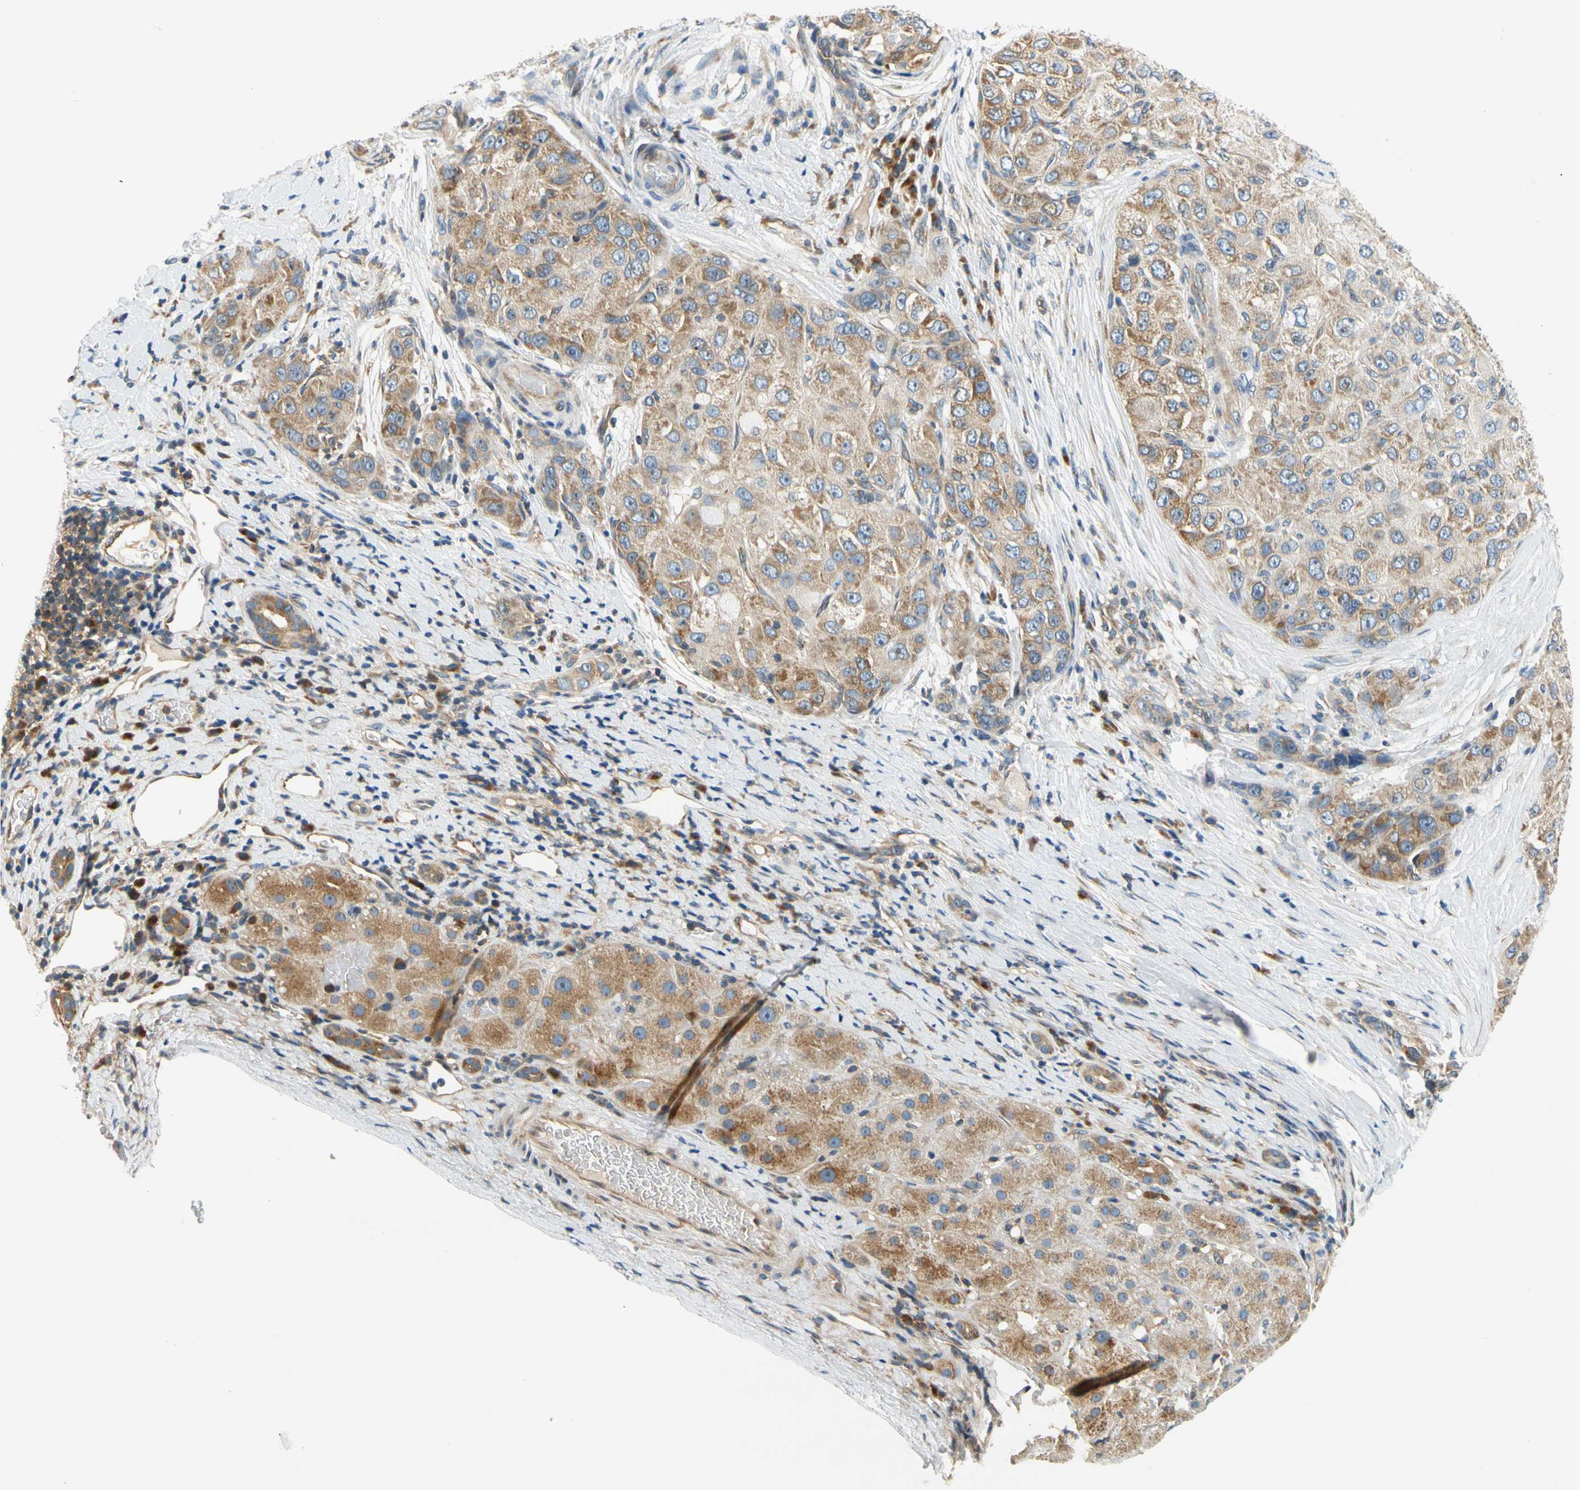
{"staining": {"intensity": "moderate", "quantity": ">75%", "location": "cytoplasmic/membranous"}, "tissue": "liver cancer", "cell_type": "Tumor cells", "image_type": "cancer", "snomed": [{"axis": "morphology", "description": "Carcinoma, Hepatocellular, NOS"}, {"axis": "topography", "description": "Liver"}], "caption": "Immunohistochemical staining of hepatocellular carcinoma (liver) shows medium levels of moderate cytoplasmic/membranous positivity in approximately >75% of tumor cells.", "gene": "LRRC47", "patient": {"sex": "male", "age": 80}}